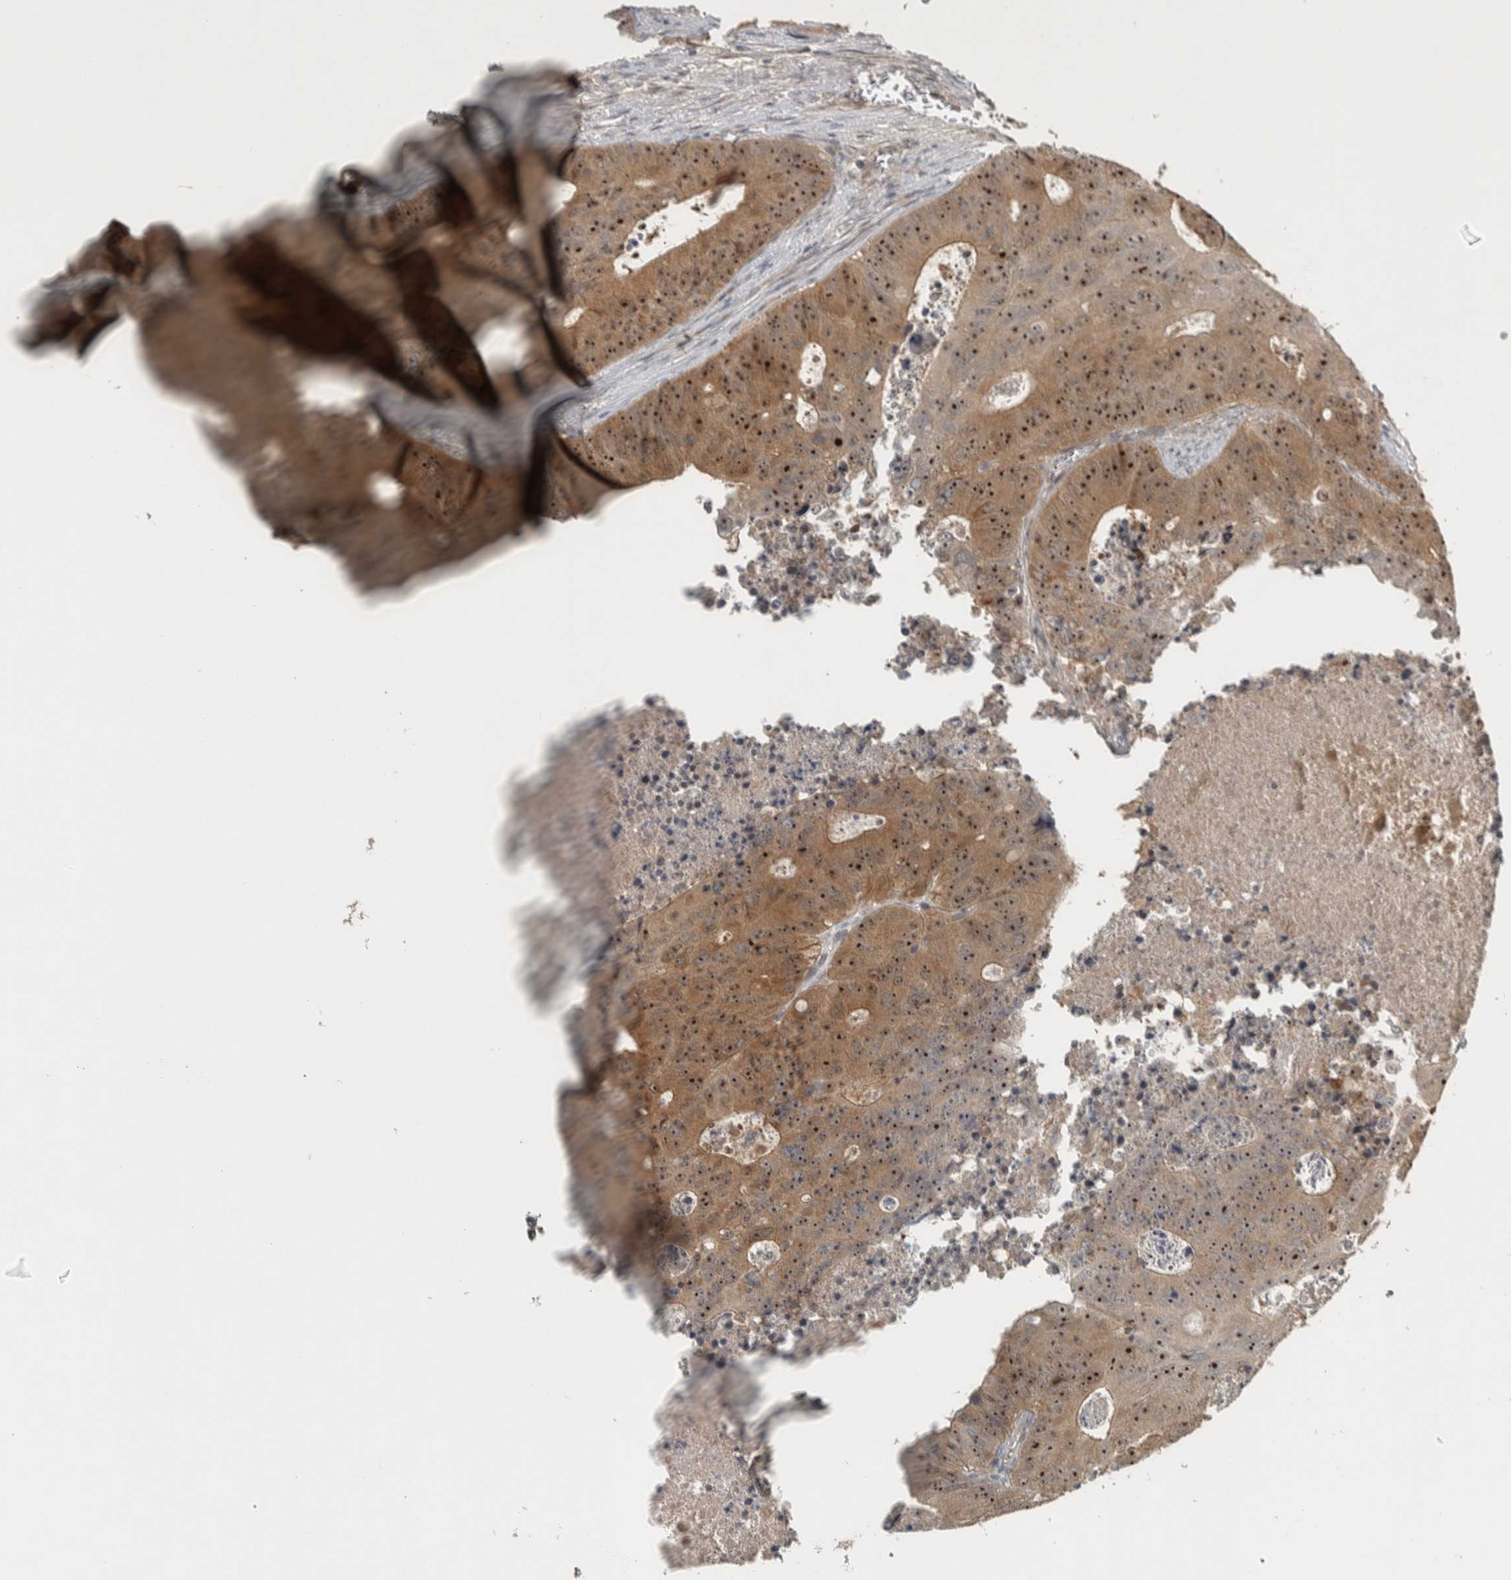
{"staining": {"intensity": "moderate", "quantity": ">75%", "location": "cytoplasmic/membranous,nuclear"}, "tissue": "colorectal cancer", "cell_type": "Tumor cells", "image_type": "cancer", "snomed": [{"axis": "morphology", "description": "Adenocarcinoma, NOS"}, {"axis": "topography", "description": "Colon"}], "caption": "The photomicrograph demonstrates a brown stain indicating the presence of a protein in the cytoplasmic/membranous and nuclear of tumor cells in adenocarcinoma (colorectal).", "gene": "XPO5", "patient": {"sex": "male", "age": 87}}